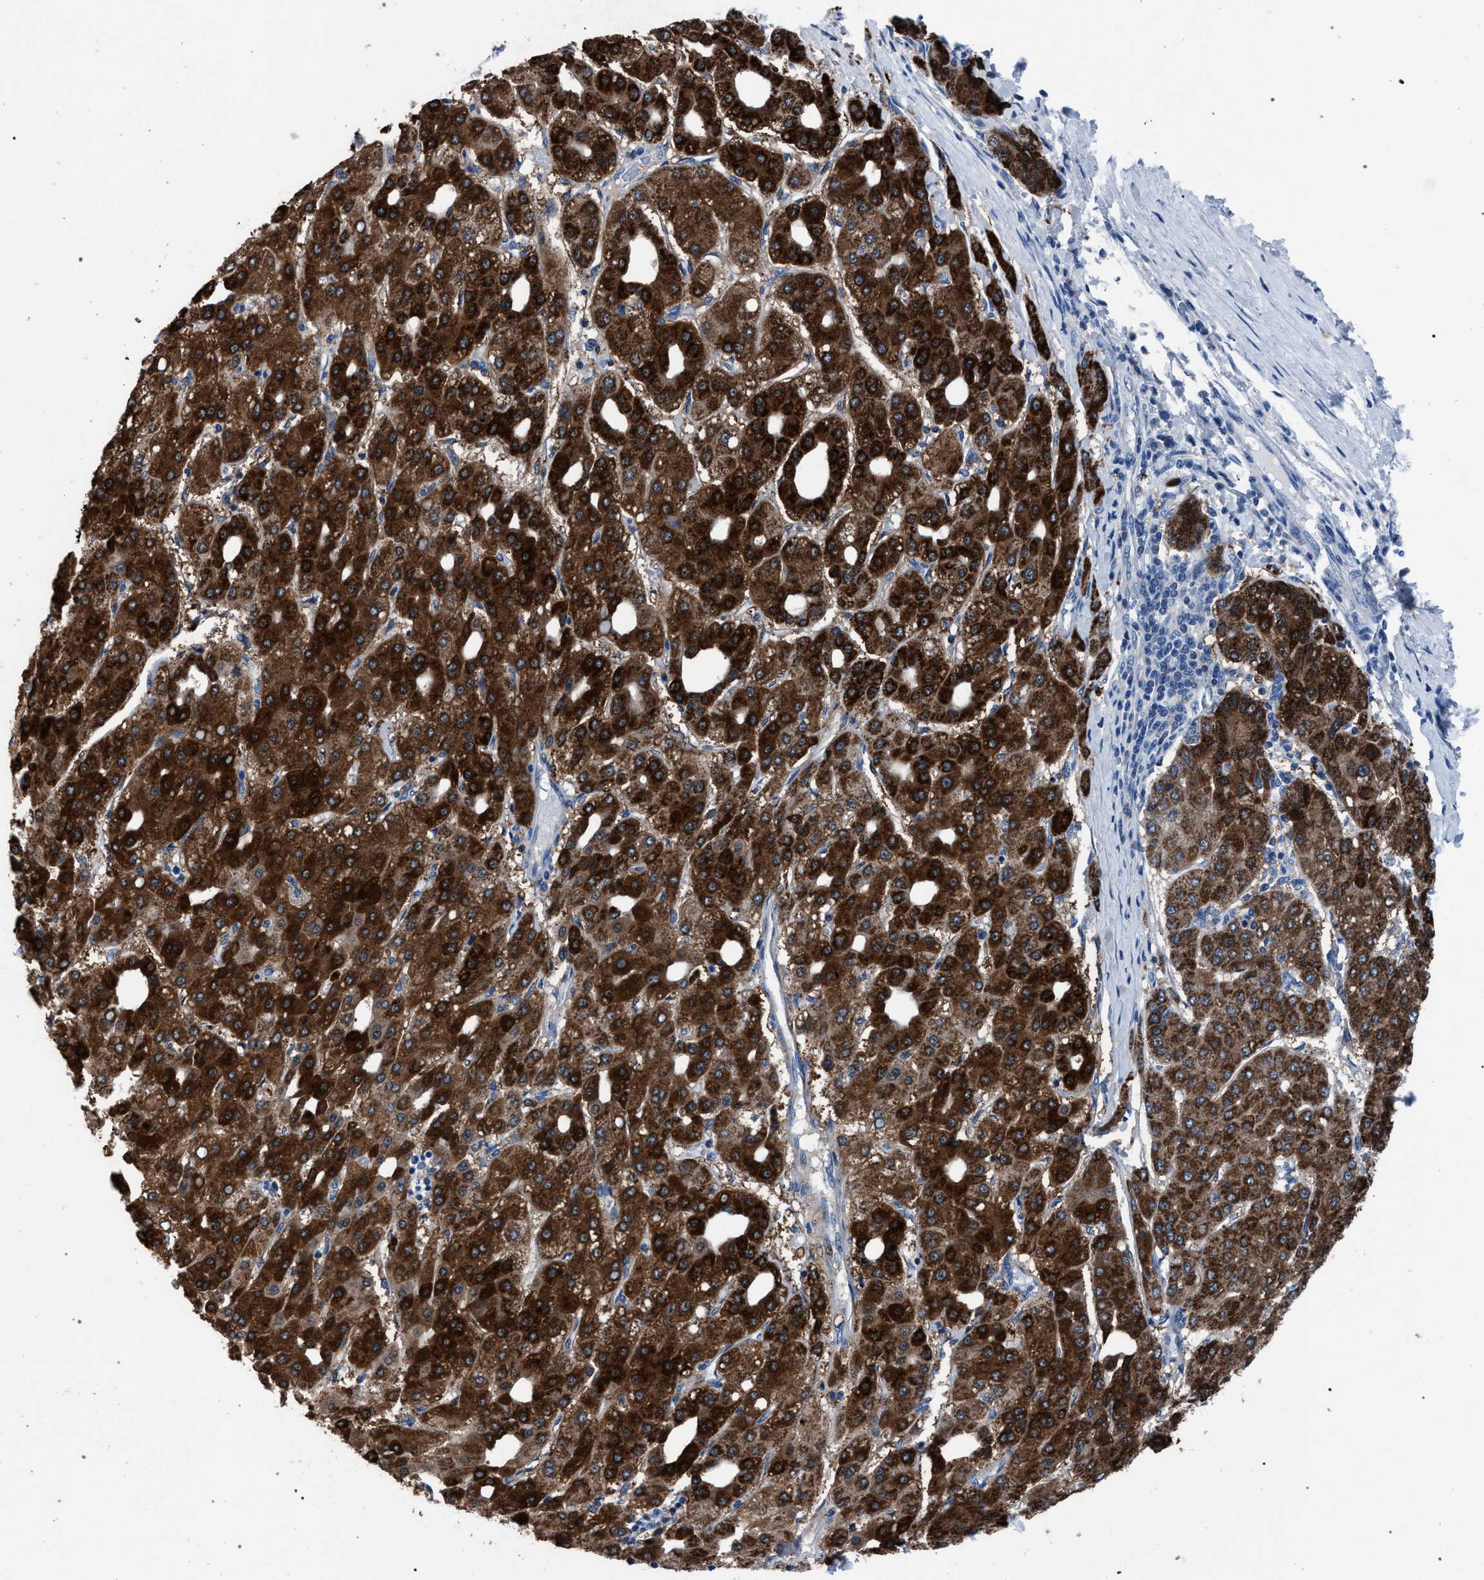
{"staining": {"intensity": "strong", "quantity": ">75%", "location": "cytoplasmic/membranous"}, "tissue": "liver cancer", "cell_type": "Tumor cells", "image_type": "cancer", "snomed": [{"axis": "morphology", "description": "Carcinoma, Hepatocellular, NOS"}, {"axis": "topography", "description": "Liver"}], "caption": "Immunohistochemistry (IHC) staining of hepatocellular carcinoma (liver), which displays high levels of strong cytoplasmic/membranous staining in approximately >75% of tumor cells indicating strong cytoplasmic/membranous protein expression. The staining was performed using DAB (brown) for protein detection and nuclei were counterstained in hematoxylin (blue).", "gene": "CRYZ", "patient": {"sex": "male", "age": 65}}